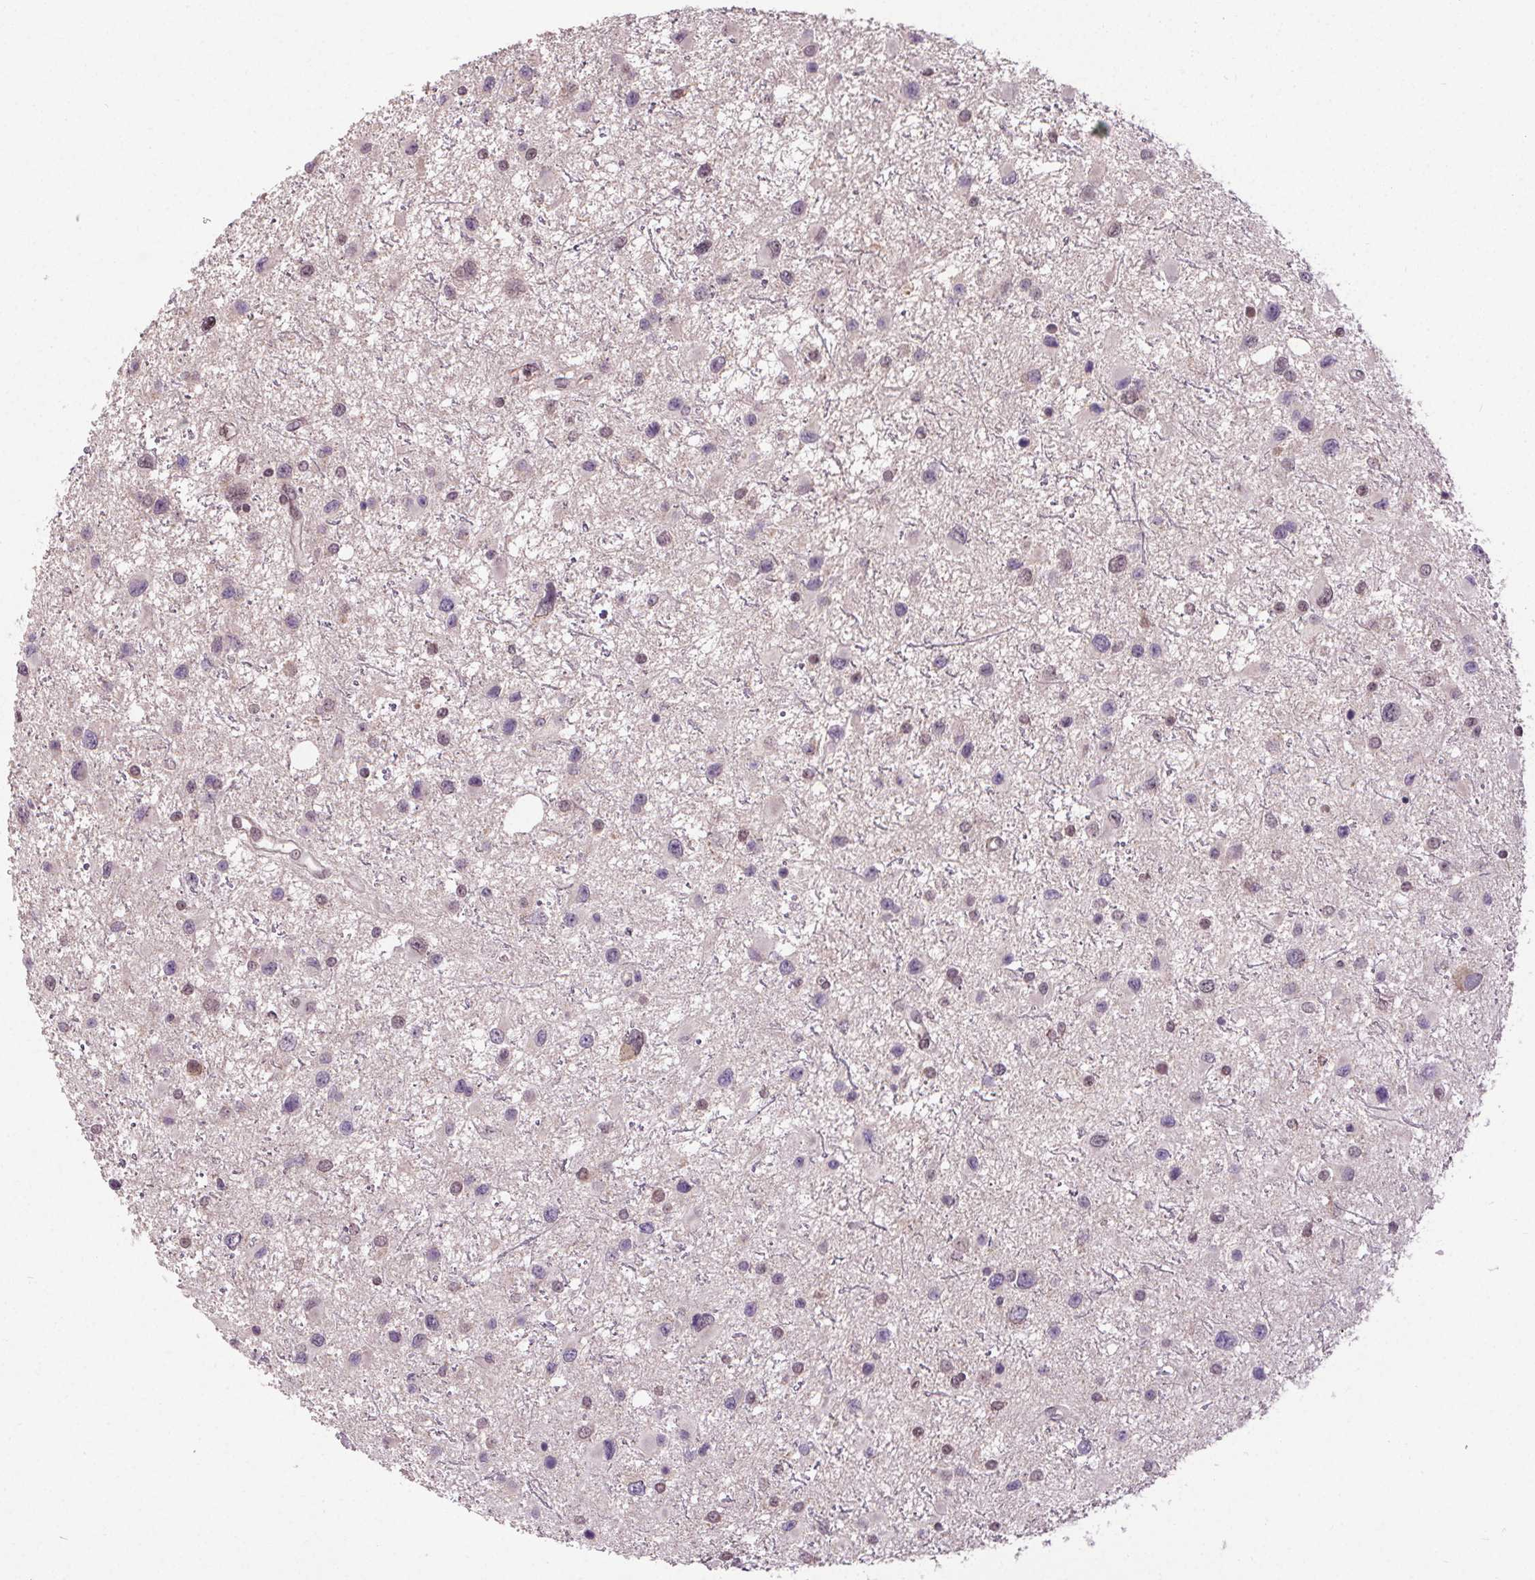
{"staining": {"intensity": "negative", "quantity": "none", "location": "none"}, "tissue": "glioma", "cell_type": "Tumor cells", "image_type": "cancer", "snomed": [{"axis": "morphology", "description": "Glioma, malignant, Low grade"}, {"axis": "topography", "description": "Brain"}], "caption": "A photomicrograph of malignant glioma (low-grade) stained for a protein reveals no brown staining in tumor cells. (Brightfield microscopy of DAB immunohistochemistry (IHC) at high magnification).", "gene": "KIAA0232", "patient": {"sex": "female", "age": 32}}